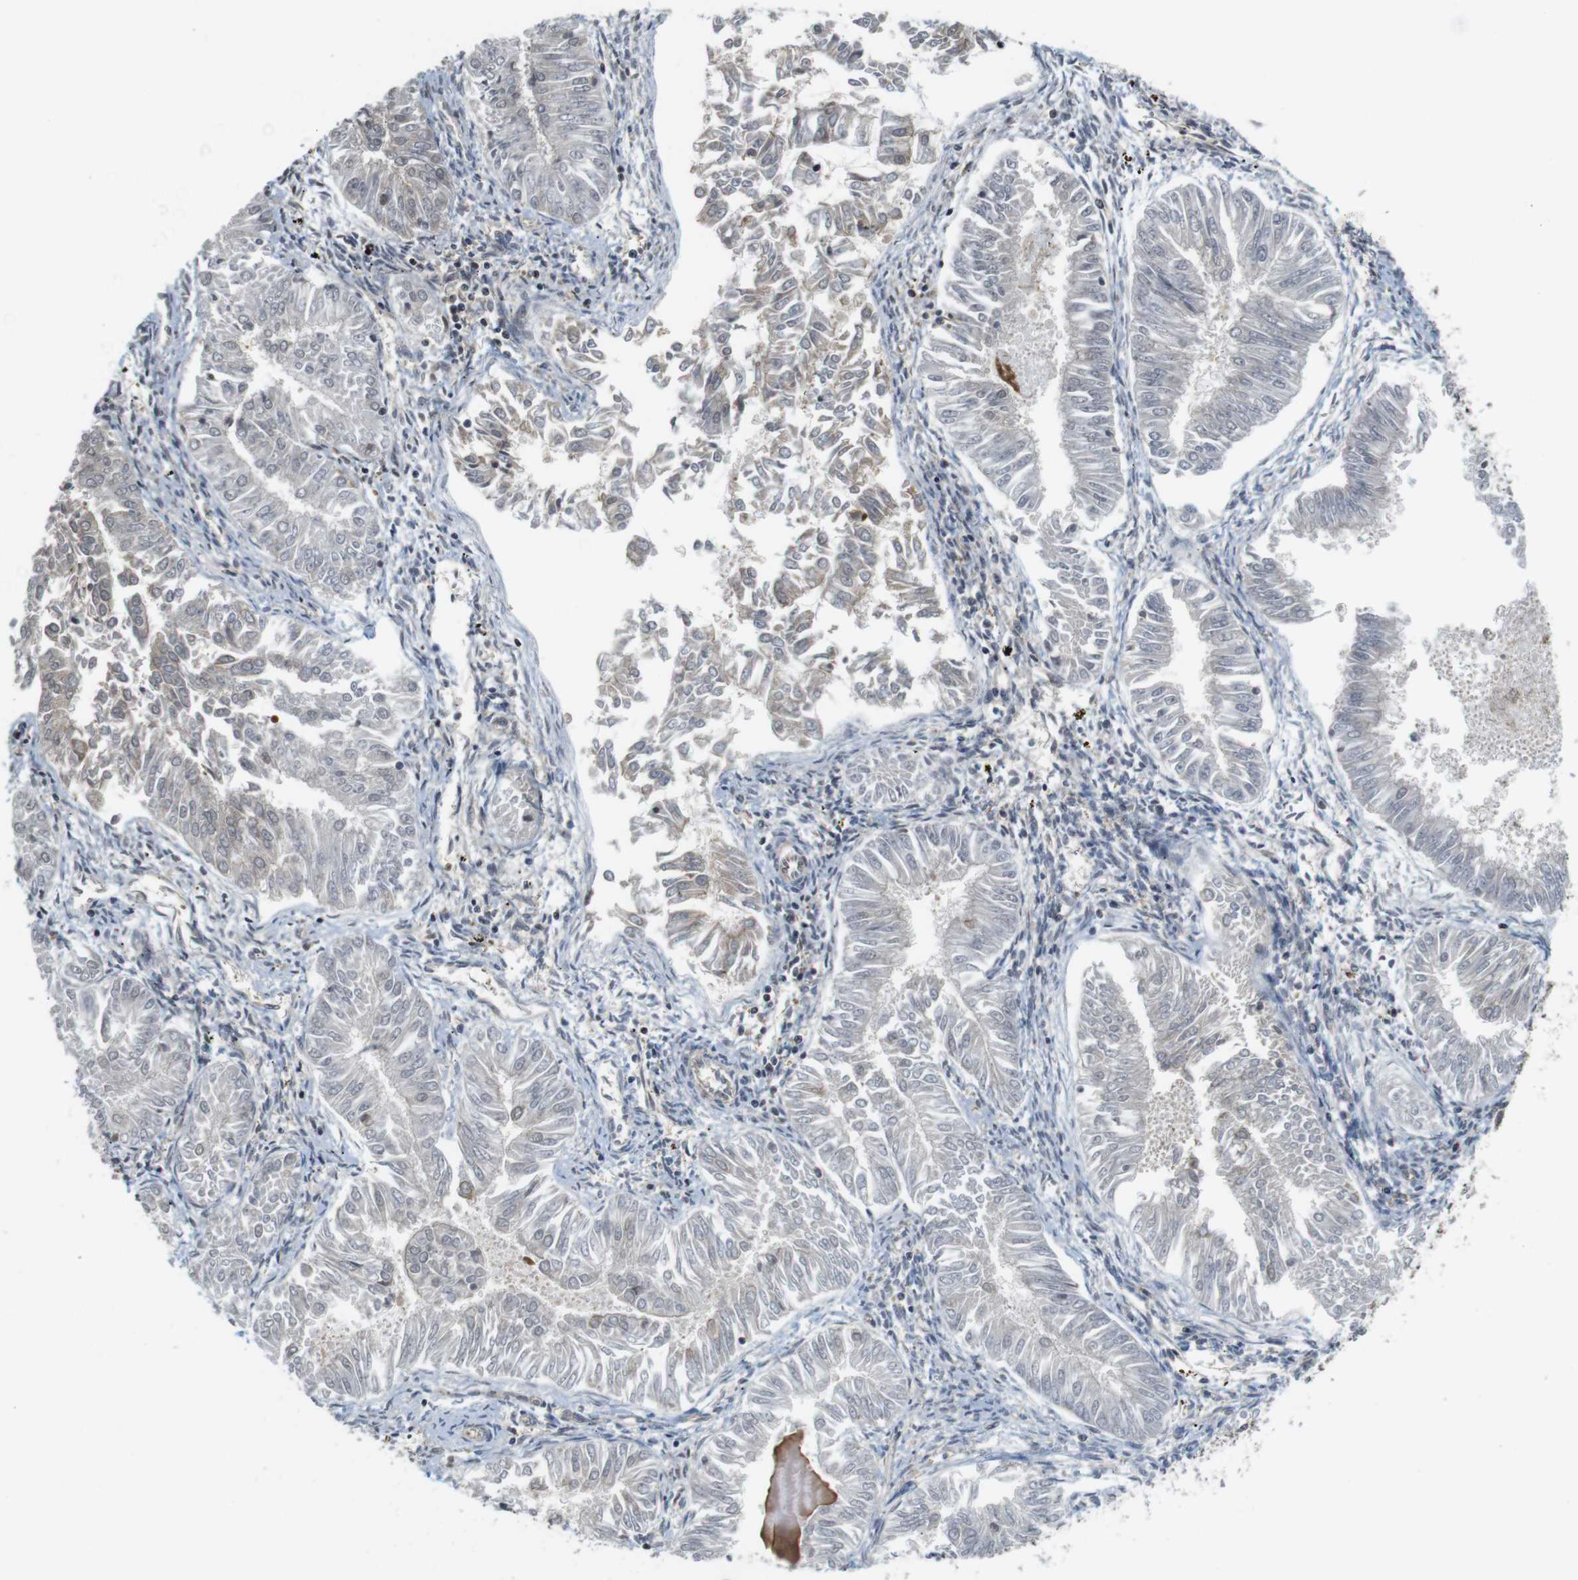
{"staining": {"intensity": "moderate", "quantity": "<25%", "location": "cytoplasmic/membranous"}, "tissue": "endometrial cancer", "cell_type": "Tumor cells", "image_type": "cancer", "snomed": [{"axis": "morphology", "description": "Adenocarcinoma, NOS"}, {"axis": "topography", "description": "Endometrium"}], "caption": "Human endometrial adenocarcinoma stained with a brown dye displays moderate cytoplasmic/membranous positive expression in about <25% of tumor cells.", "gene": "CC2D1A", "patient": {"sex": "female", "age": 53}}